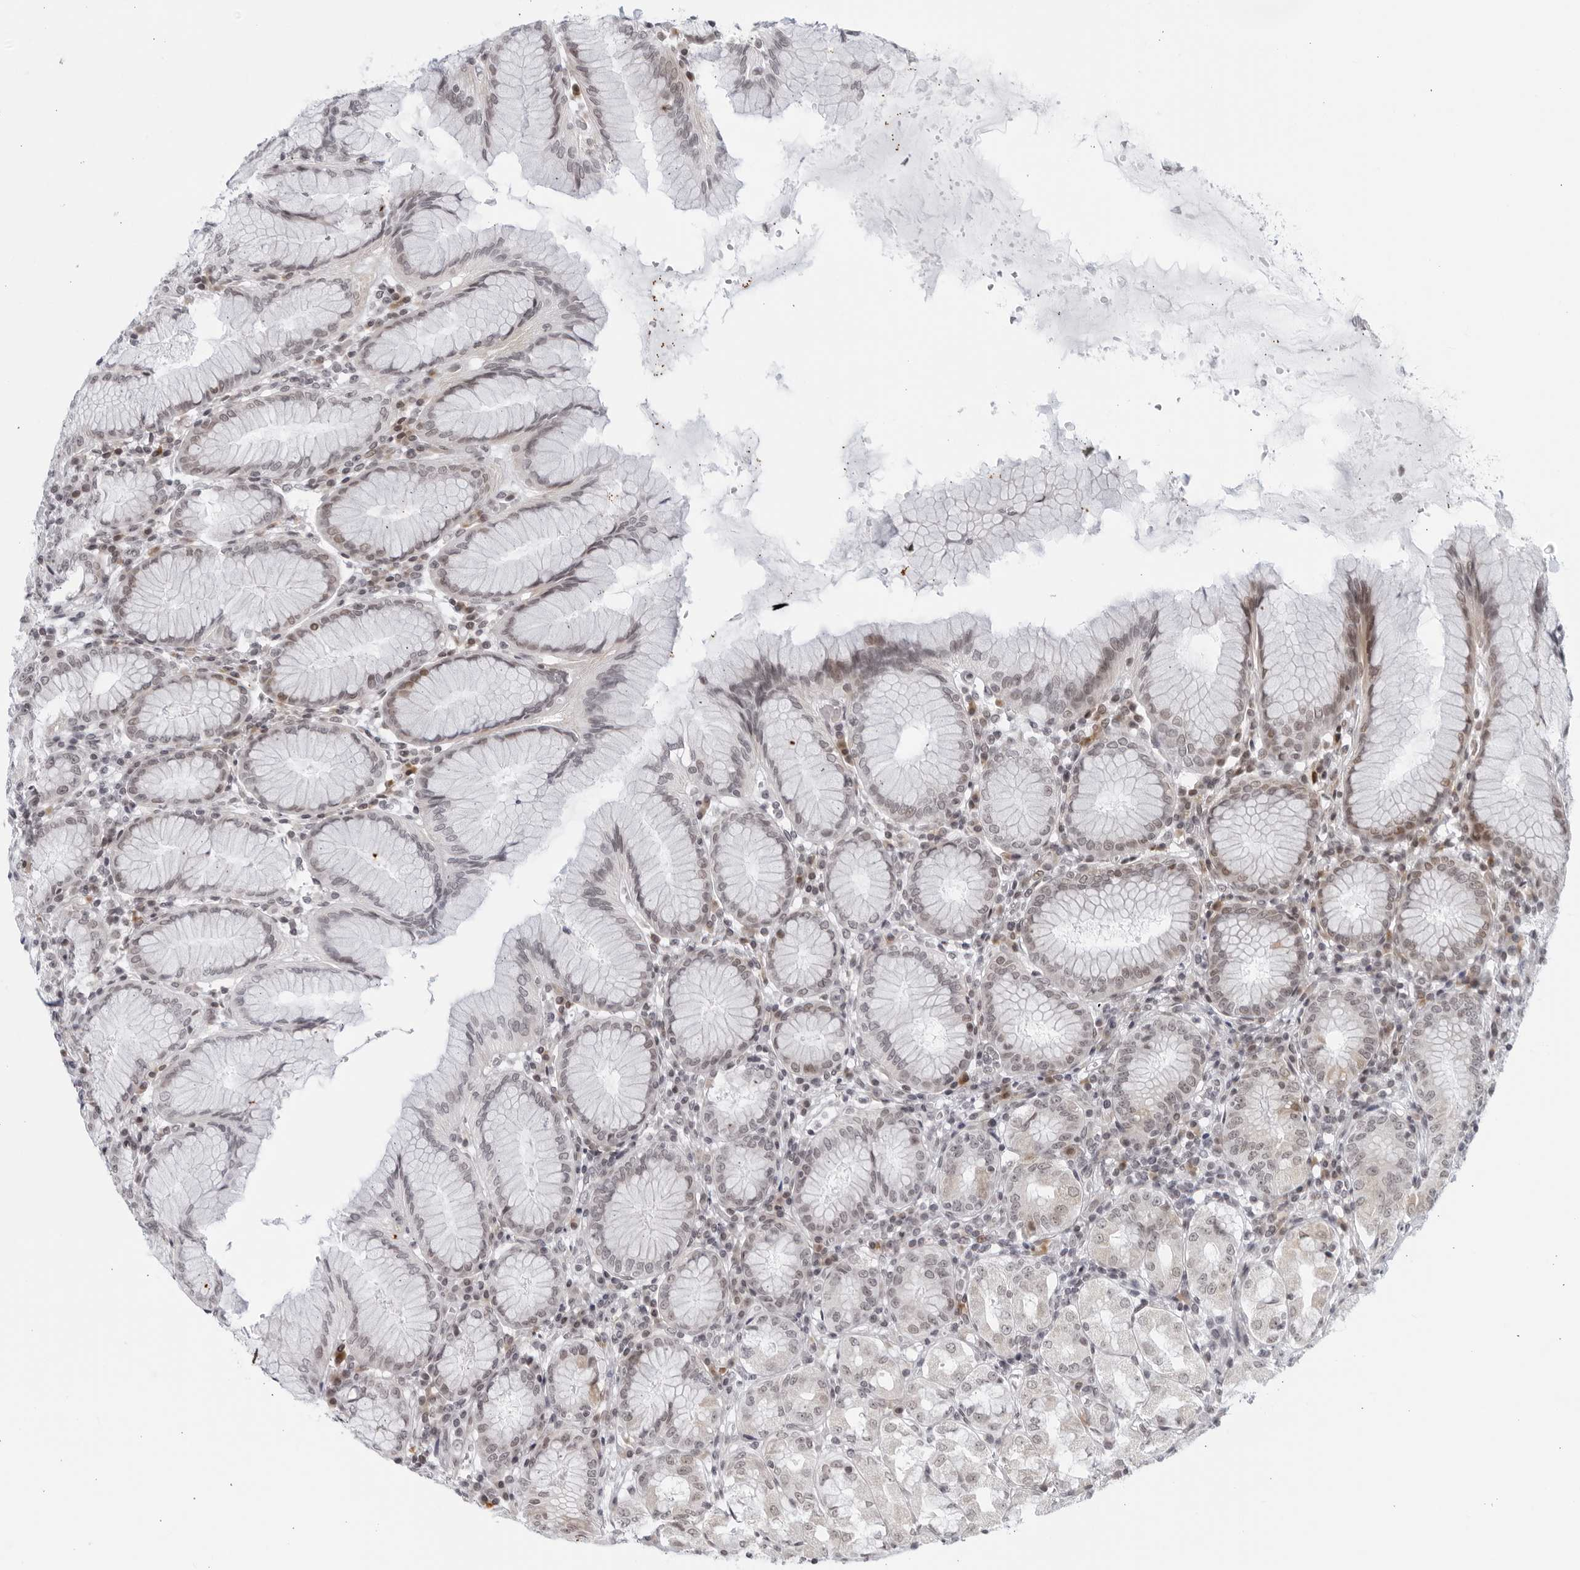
{"staining": {"intensity": "weak", "quantity": "<25%", "location": "cytoplasmic/membranous,nuclear"}, "tissue": "stomach", "cell_type": "Glandular cells", "image_type": "normal", "snomed": [{"axis": "morphology", "description": "Normal tissue, NOS"}, {"axis": "topography", "description": "Stomach"}, {"axis": "topography", "description": "Stomach, lower"}], "caption": "DAB (3,3'-diaminobenzidine) immunohistochemical staining of unremarkable human stomach demonstrates no significant expression in glandular cells. Brightfield microscopy of immunohistochemistry (IHC) stained with DAB (brown) and hematoxylin (blue), captured at high magnification.", "gene": "RAB11FIP3", "patient": {"sex": "female", "age": 56}}